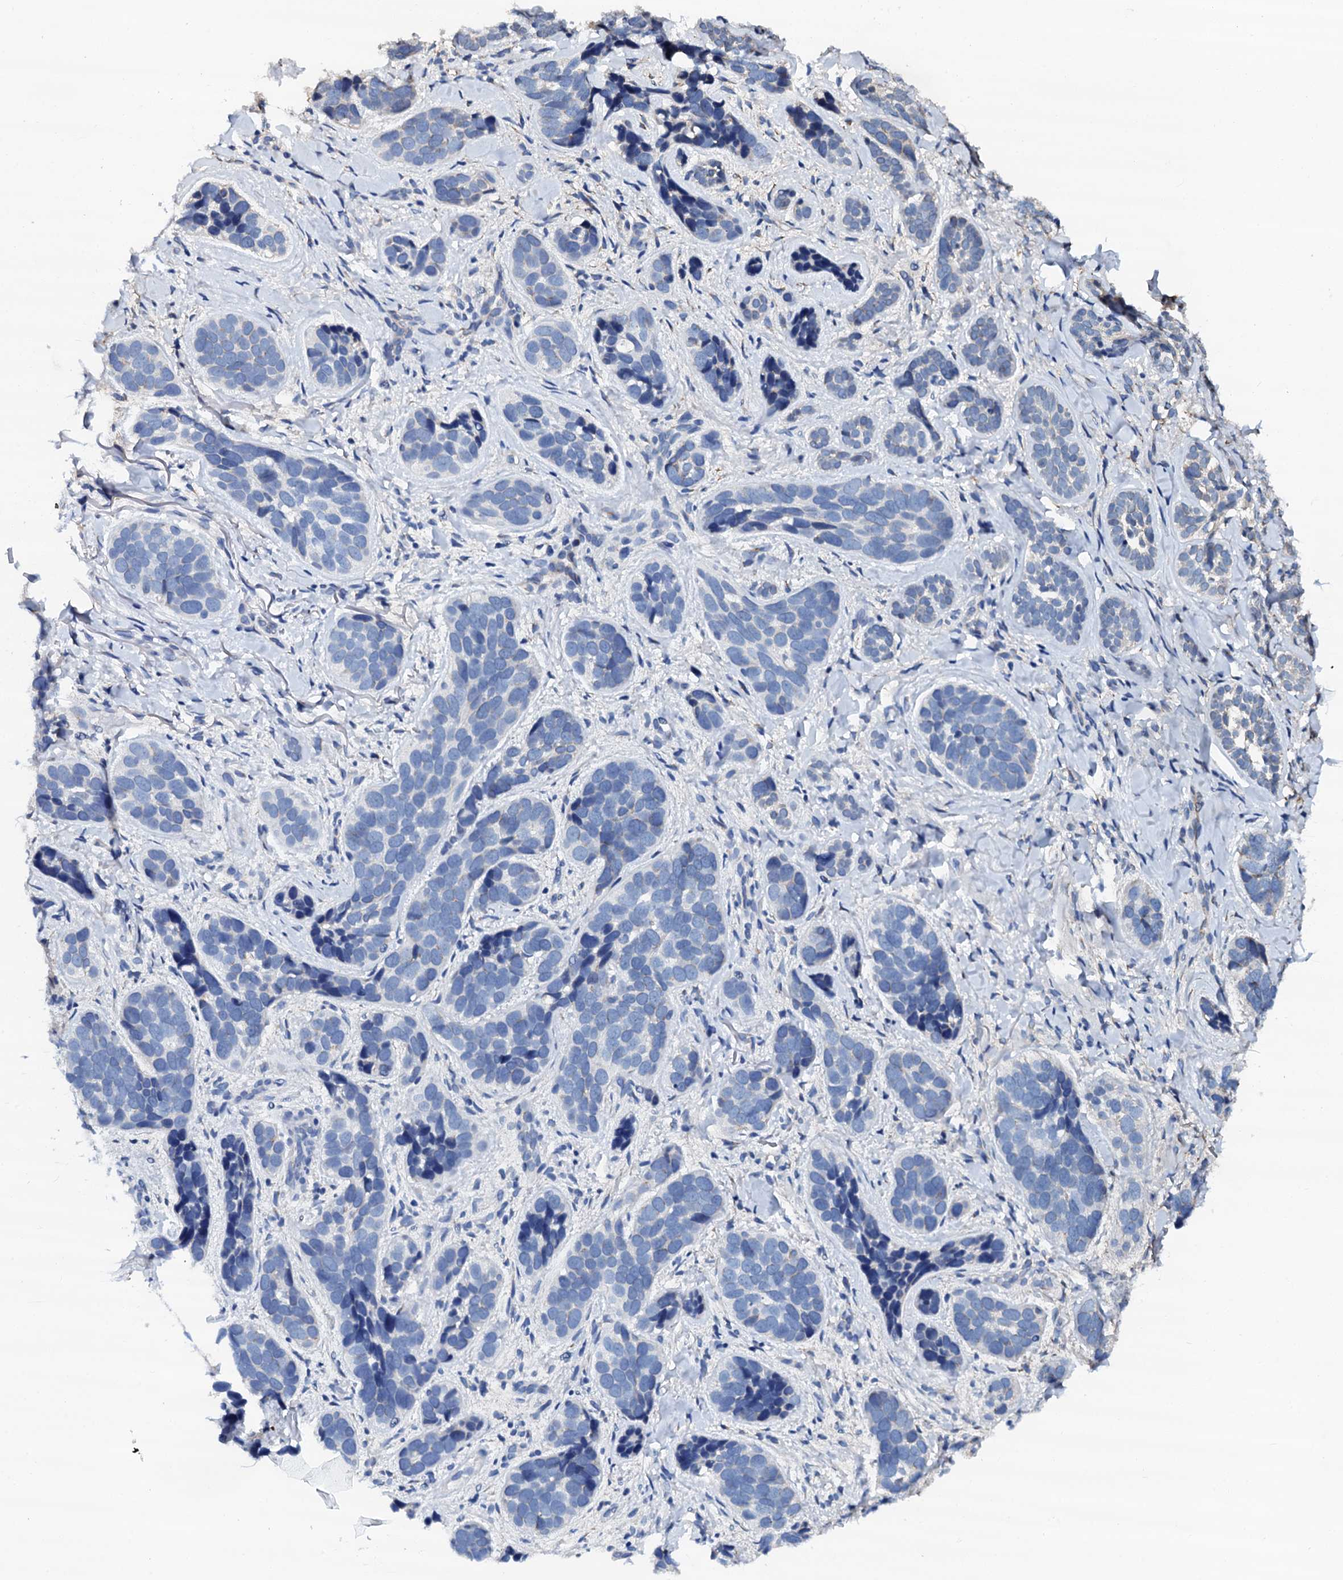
{"staining": {"intensity": "negative", "quantity": "none", "location": "none"}, "tissue": "skin cancer", "cell_type": "Tumor cells", "image_type": "cancer", "snomed": [{"axis": "morphology", "description": "Basal cell carcinoma"}, {"axis": "topography", "description": "Skin"}], "caption": "A high-resolution micrograph shows immunohistochemistry (IHC) staining of skin basal cell carcinoma, which exhibits no significant positivity in tumor cells.", "gene": "AKAP3", "patient": {"sex": "male", "age": 71}}